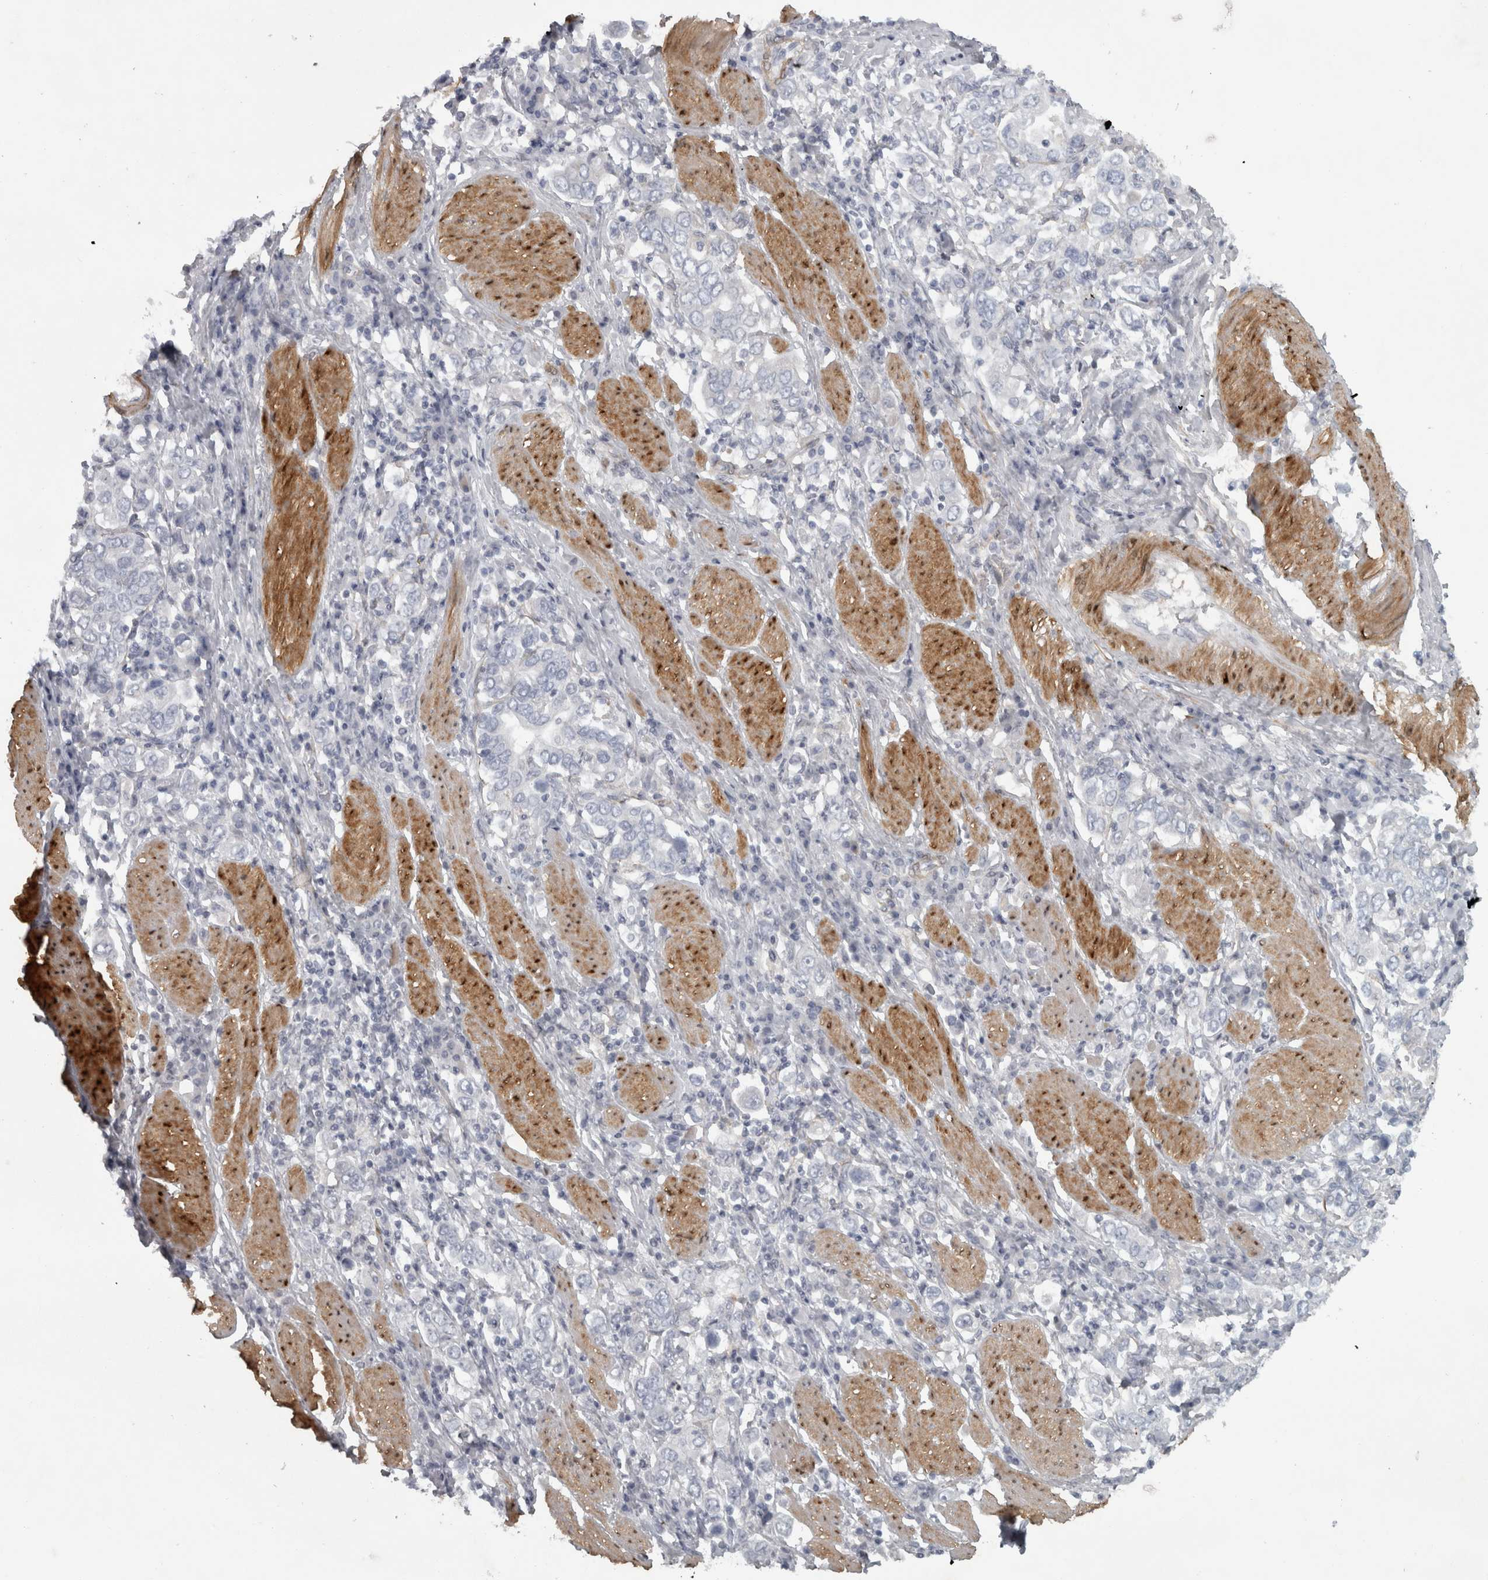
{"staining": {"intensity": "negative", "quantity": "none", "location": "none"}, "tissue": "stomach cancer", "cell_type": "Tumor cells", "image_type": "cancer", "snomed": [{"axis": "morphology", "description": "Adenocarcinoma, NOS"}, {"axis": "topography", "description": "Stomach, upper"}], "caption": "An immunohistochemistry (IHC) histopathology image of stomach adenocarcinoma is shown. There is no staining in tumor cells of stomach adenocarcinoma.", "gene": "PPP1R12B", "patient": {"sex": "male", "age": 62}}